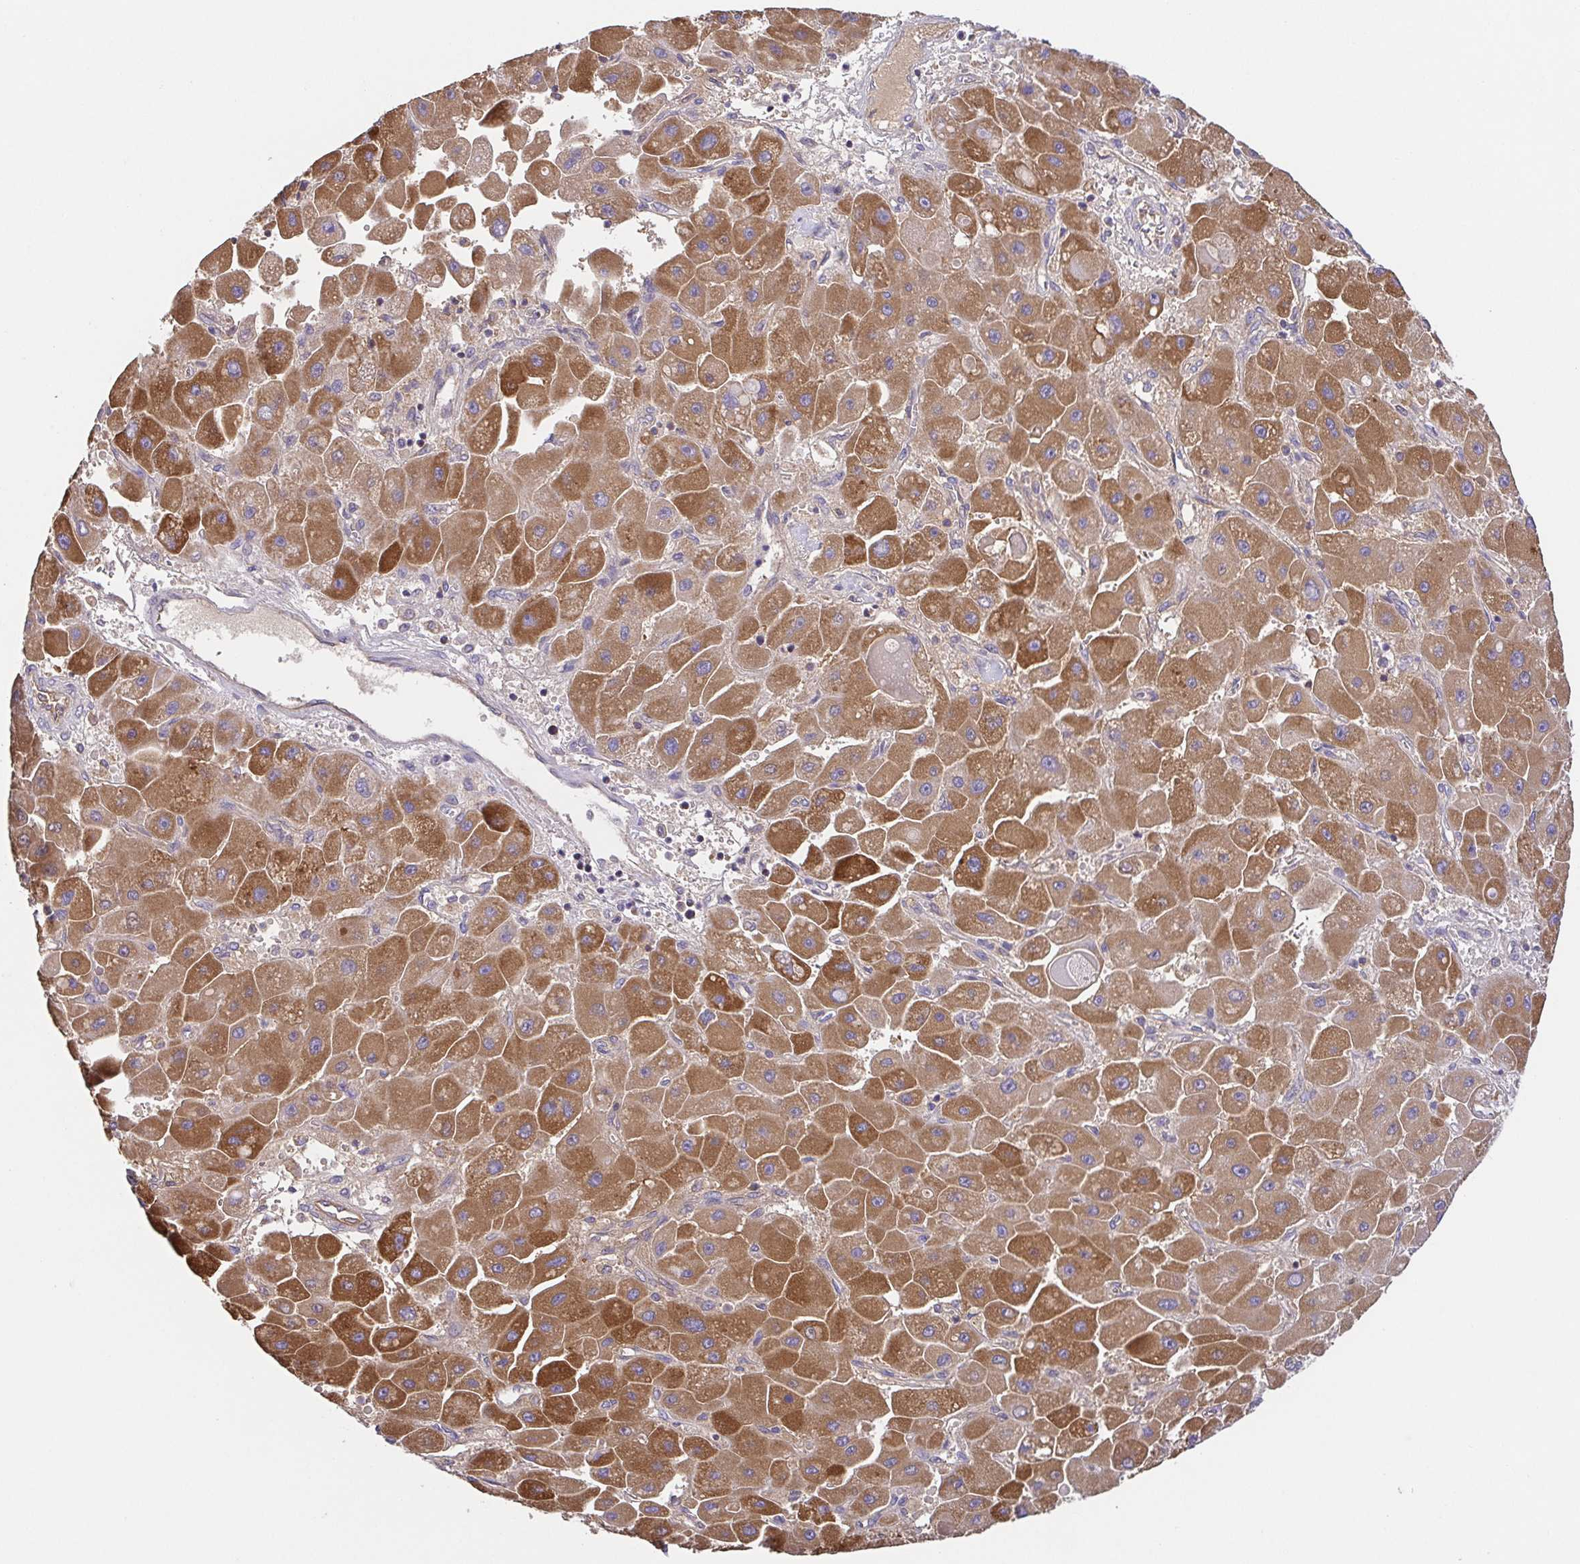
{"staining": {"intensity": "strong", "quantity": ">75%", "location": "cytoplasmic/membranous"}, "tissue": "liver cancer", "cell_type": "Tumor cells", "image_type": "cancer", "snomed": [{"axis": "morphology", "description": "Carcinoma, Hepatocellular, NOS"}, {"axis": "topography", "description": "Liver"}], "caption": "Human liver cancer stained with a protein marker demonstrates strong staining in tumor cells.", "gene": "GINM1", "patient": {"sex": "male", "age": 24}}